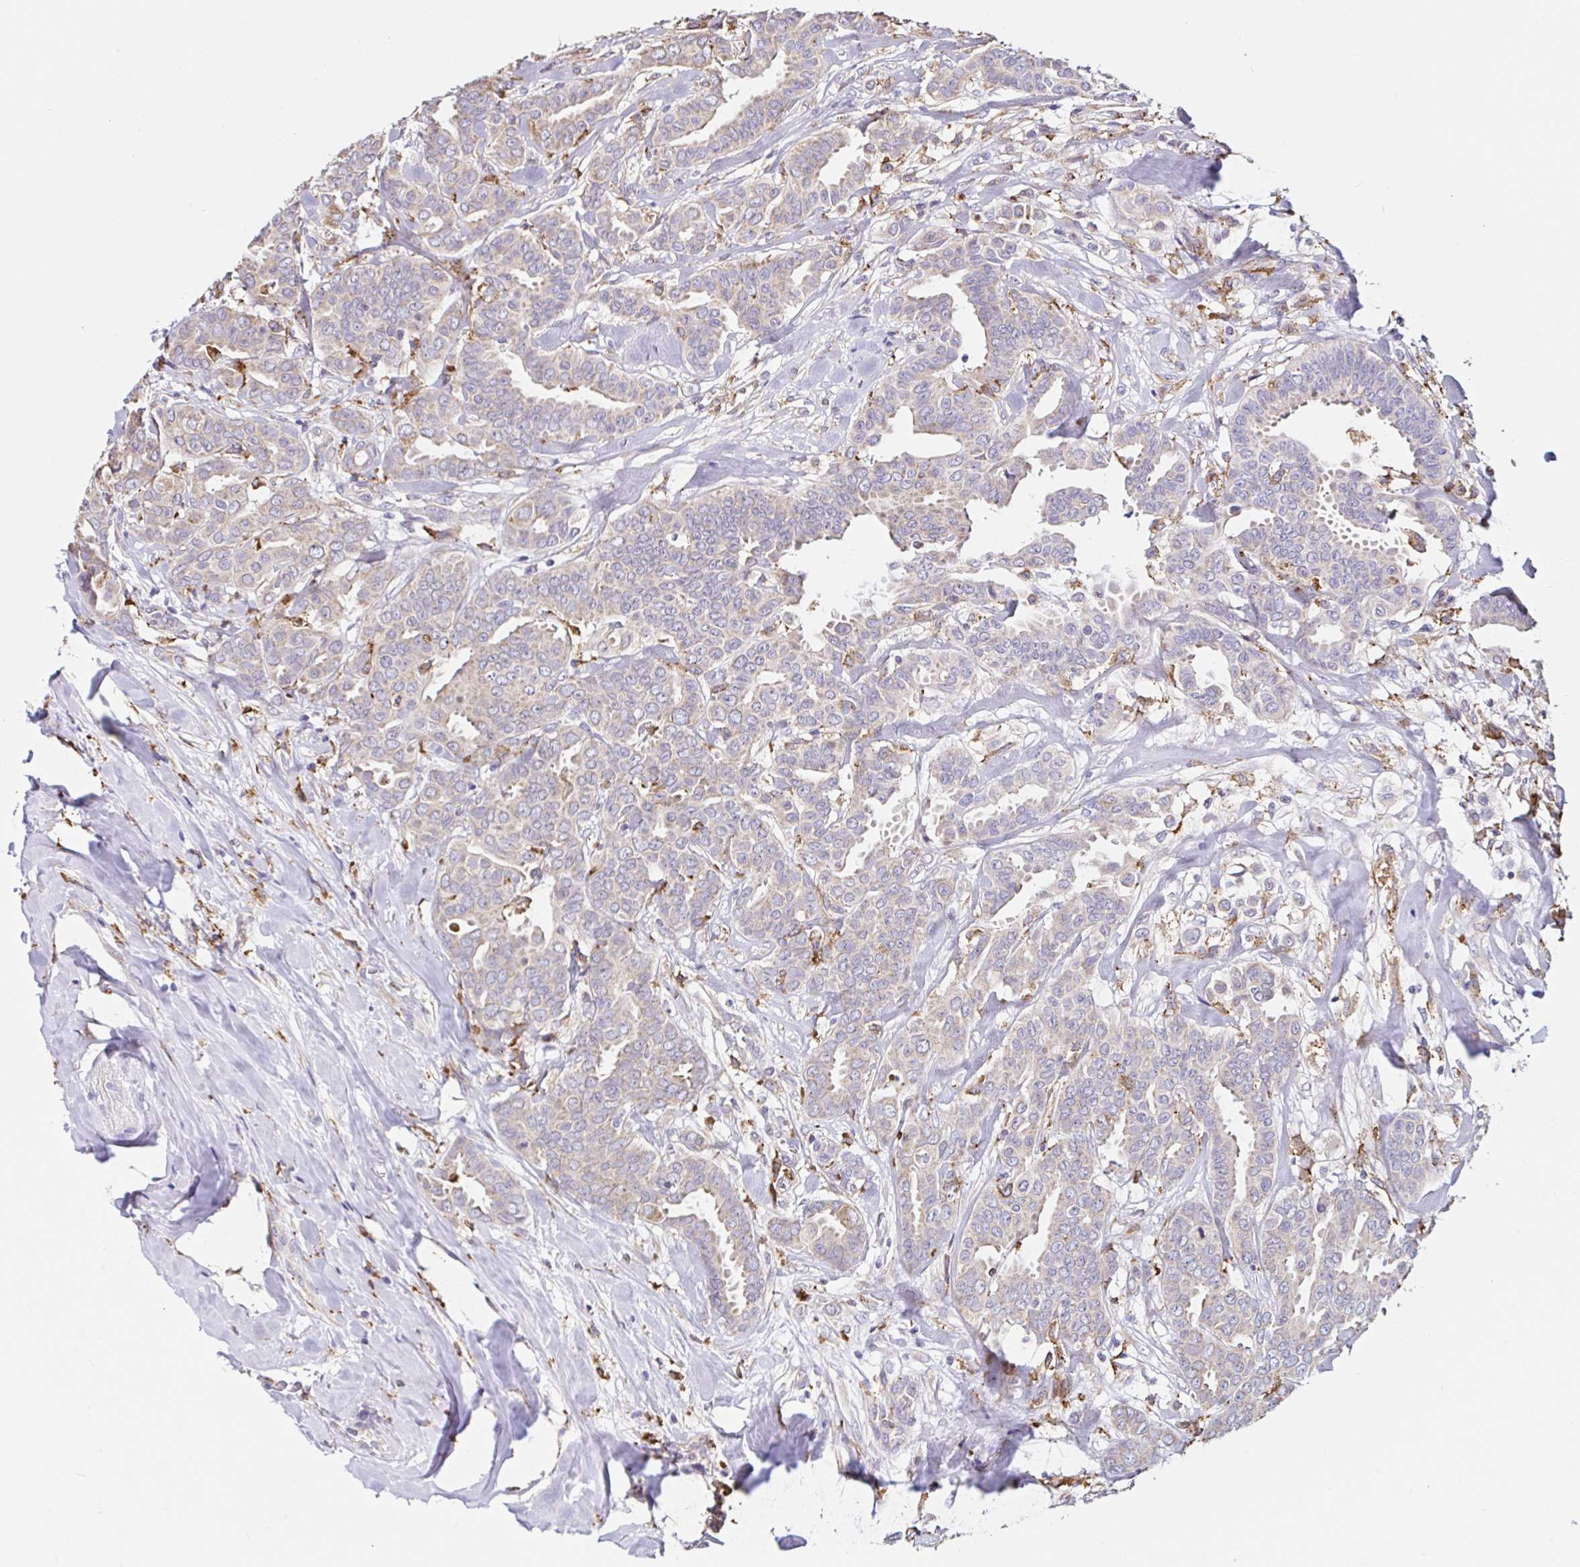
{"staining": {"intensity": "weak", "quantity": ">75%", "location": "cytoplasmic/membranous"}, "tissue": "breast cancer", "cell_type": "Tumor cells", "image_type": "cancer", "snomed": [{"axis": "morphology", "description": "Duct carcinoma"}, {"axis": "topography", "description": "Breast"}], "caption": "Immunohistochemical staining of infiltrating ductal carcinoma (breast) displays low levels of weak cytoplasmic/membranous expression in about >75% of tumor cells.", "gene": "MSR1", "patient": {"sex": "female", "age": 45}}